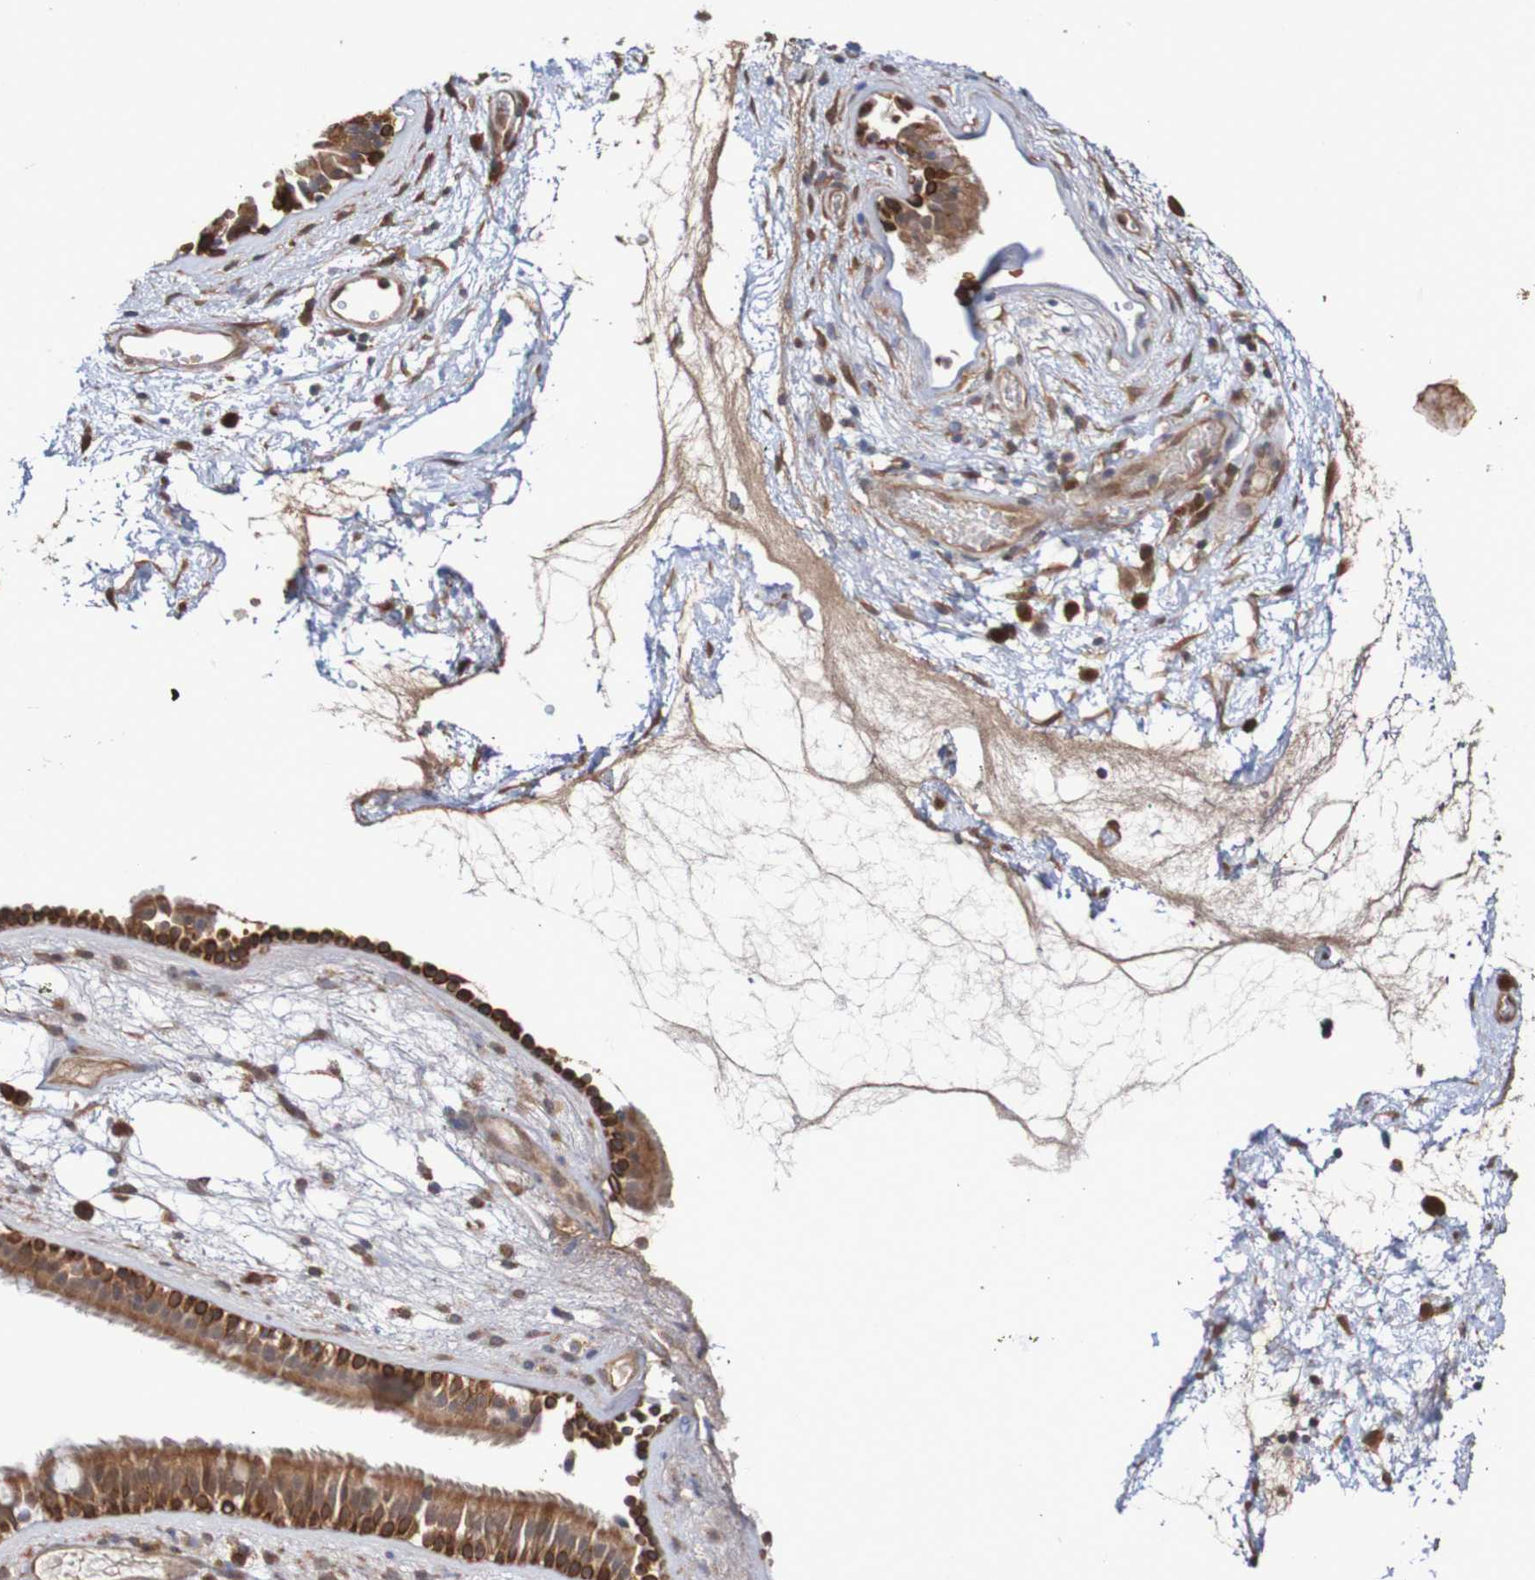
{"staining": {"intensity": "strong", "quantity": "25%-75%", "location": "cytoplasmic/membranous"}, "tissue": "nasopharynx", "cell_type": "Respiratory epithelial cells", "image_type": "normal", "snomed": [{"axis": "morphology", "description": "Normal tissue, NOS"}, {"axis": "morphology", "description": "Inflammation, NOS"}, {"axis": "topography", "description": "Nasopharynx"}], "caption": "Strong cytoplasmic/membranous expression is present in approximately 25%-75% of respiratory epithelial cells in unremarkable nasopharynx.", "gene": "PHPT1", "patient": {"sex": "male", "age": 48}}